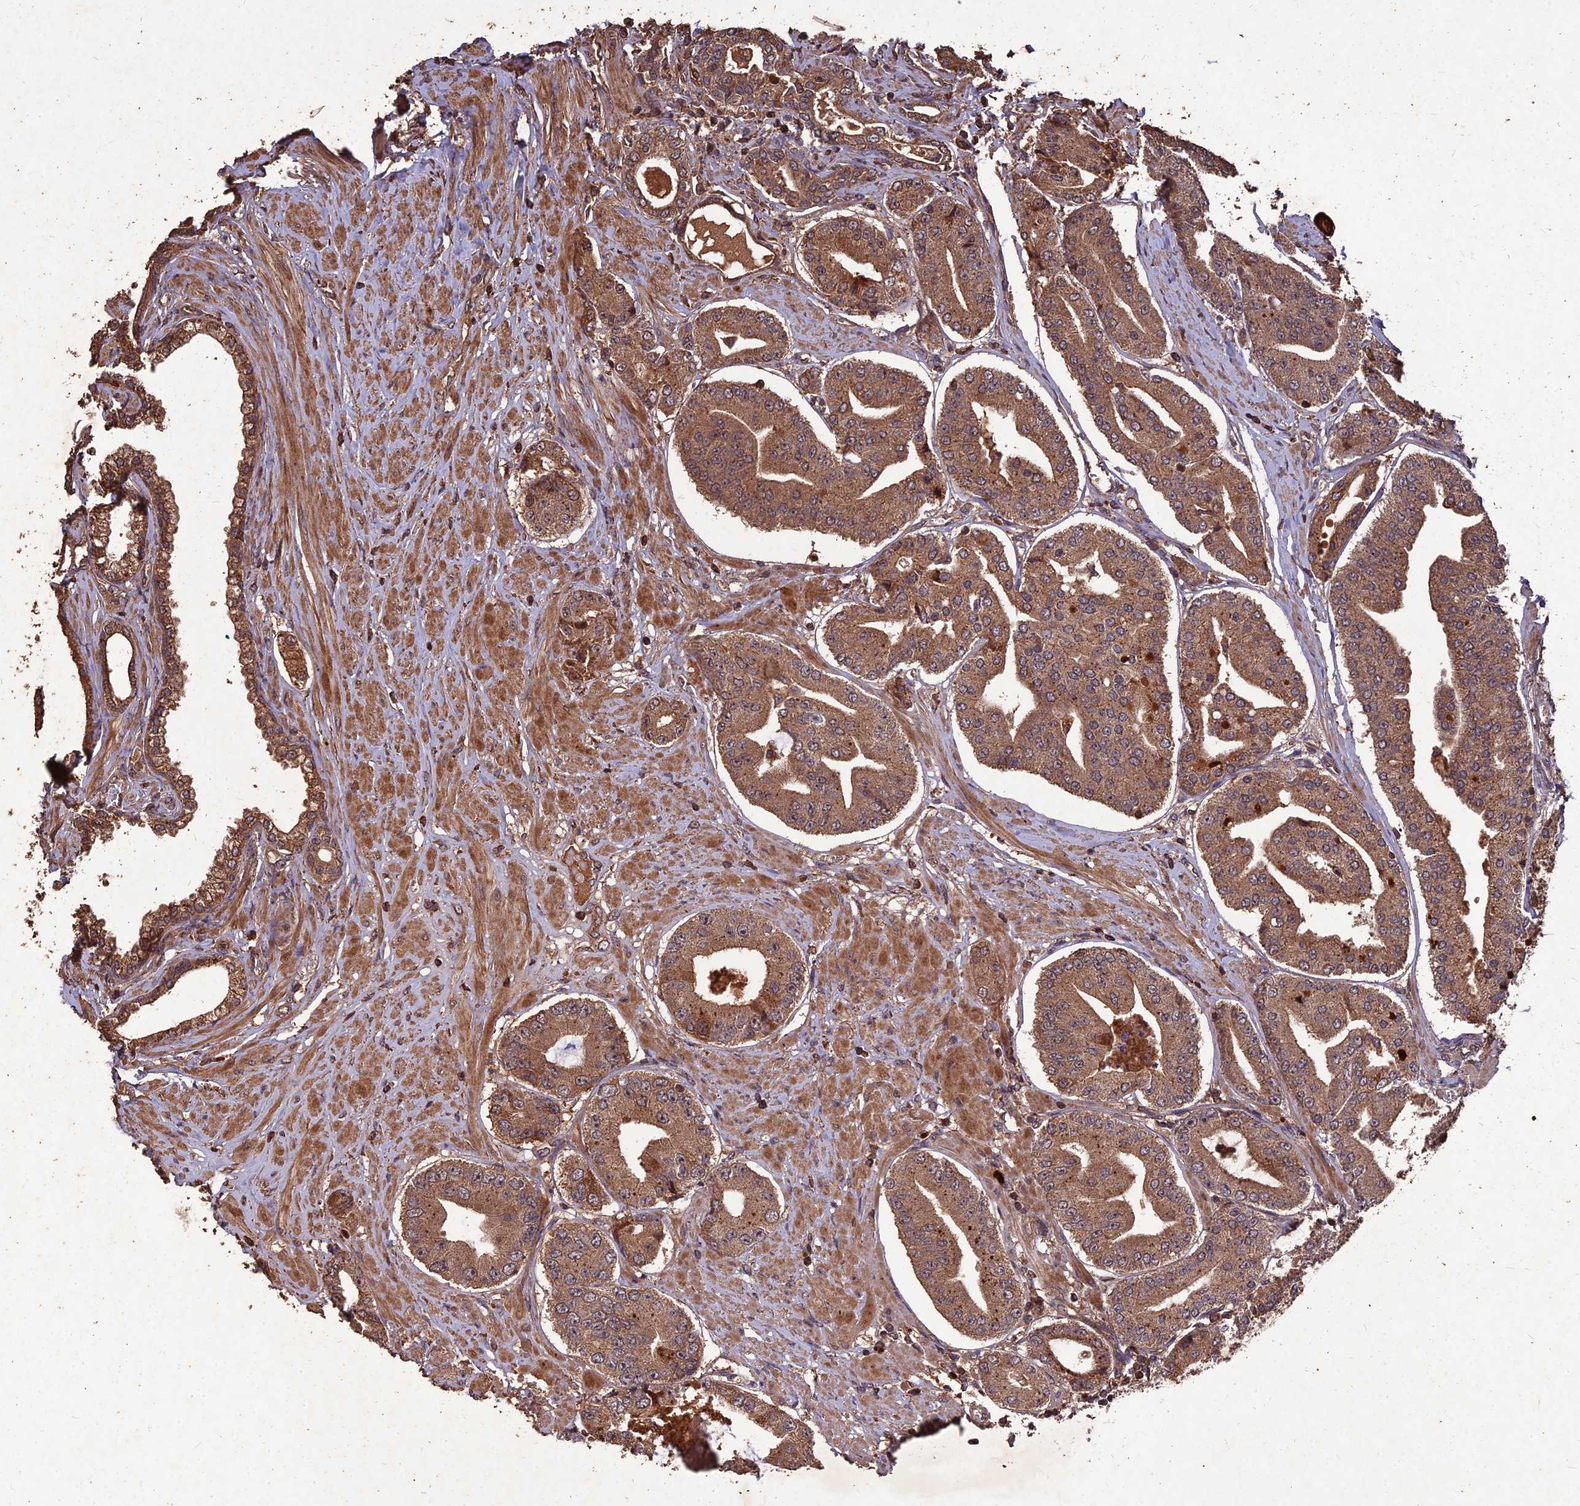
{"staining": {"intensity": "strong", "quantity": ">75%", "location": "cytoplasmic/membranous"}, "tissue": "prostate cancer", "cell_type": "Tumor cells", "image_type": "cancer", "snomed": [{"axis": "morphology", "description": "Adenocarcinoma, High grade"}, {"axis": "topography", "description": "Prostate"}], "caption": "An image of human prostate cancer stained for a protein reveals strong cytoplasmic/membranous brown staining in tumor cells.", "gene": "SYMPK", "patient": {"sex": "male", "age": 63}}